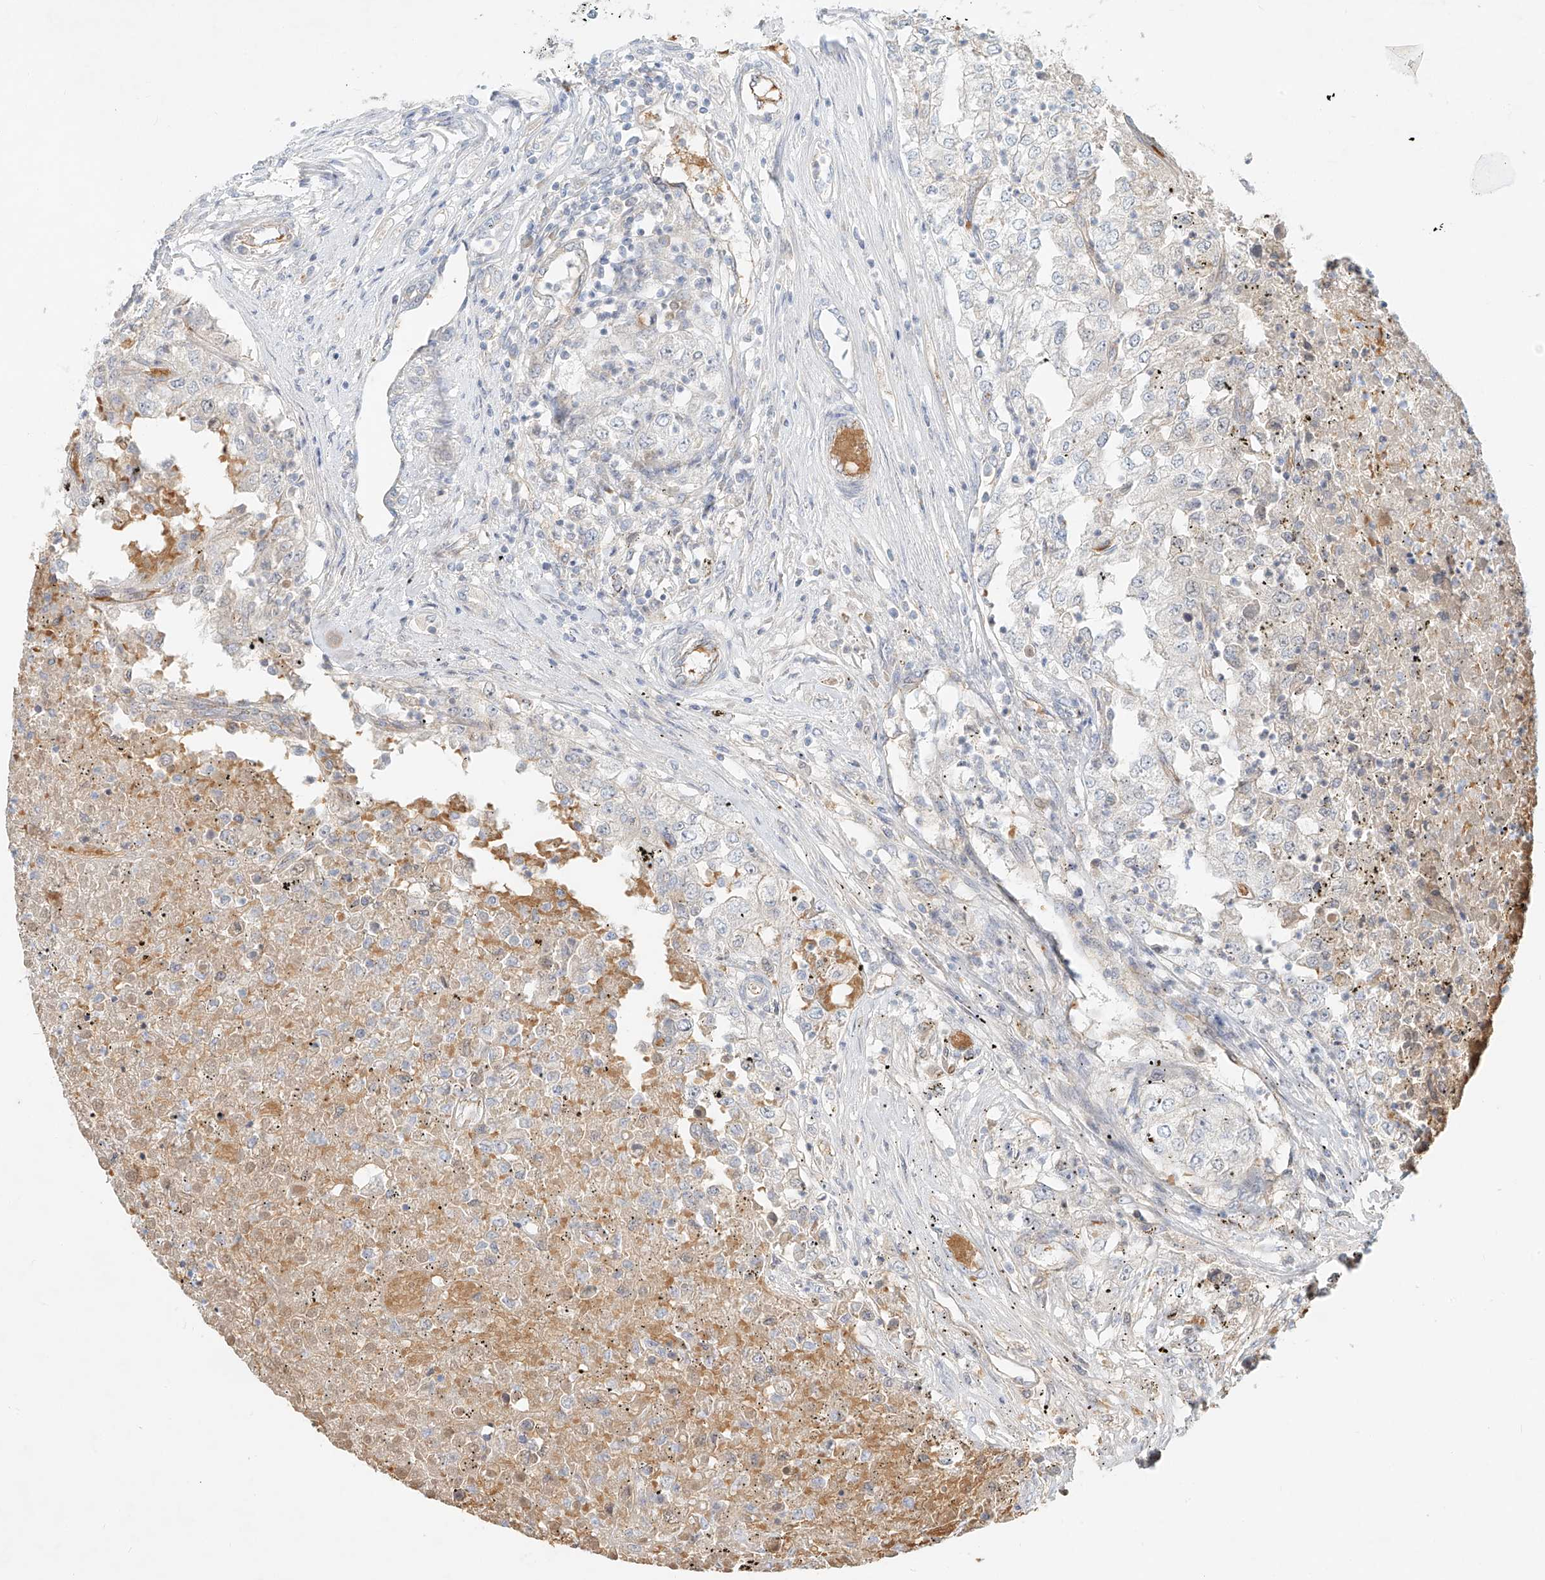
{"staining": {"intensity": "negative", "quantity": "none", "location": "none"}, "tissue": "renal cancer", "cell_type": "Tumor cells", "image_type": "cancer", "snomed": [{"axis": "morphology", "description": "Adenocarcinoma, NOS"}, {"axis": "topography", "description": "Kidney"}], "caption": "DAB (3,3'-diaminobenzidine) immunohistochemical staining of human renal cancer (adenocarcinoma) exhibits no significant staining in tumor cells. (DAB immunohistochemistry (IHC), high magnification).", "gene": "SYTL3", "patient": {"sex": "female", "age": 54}}